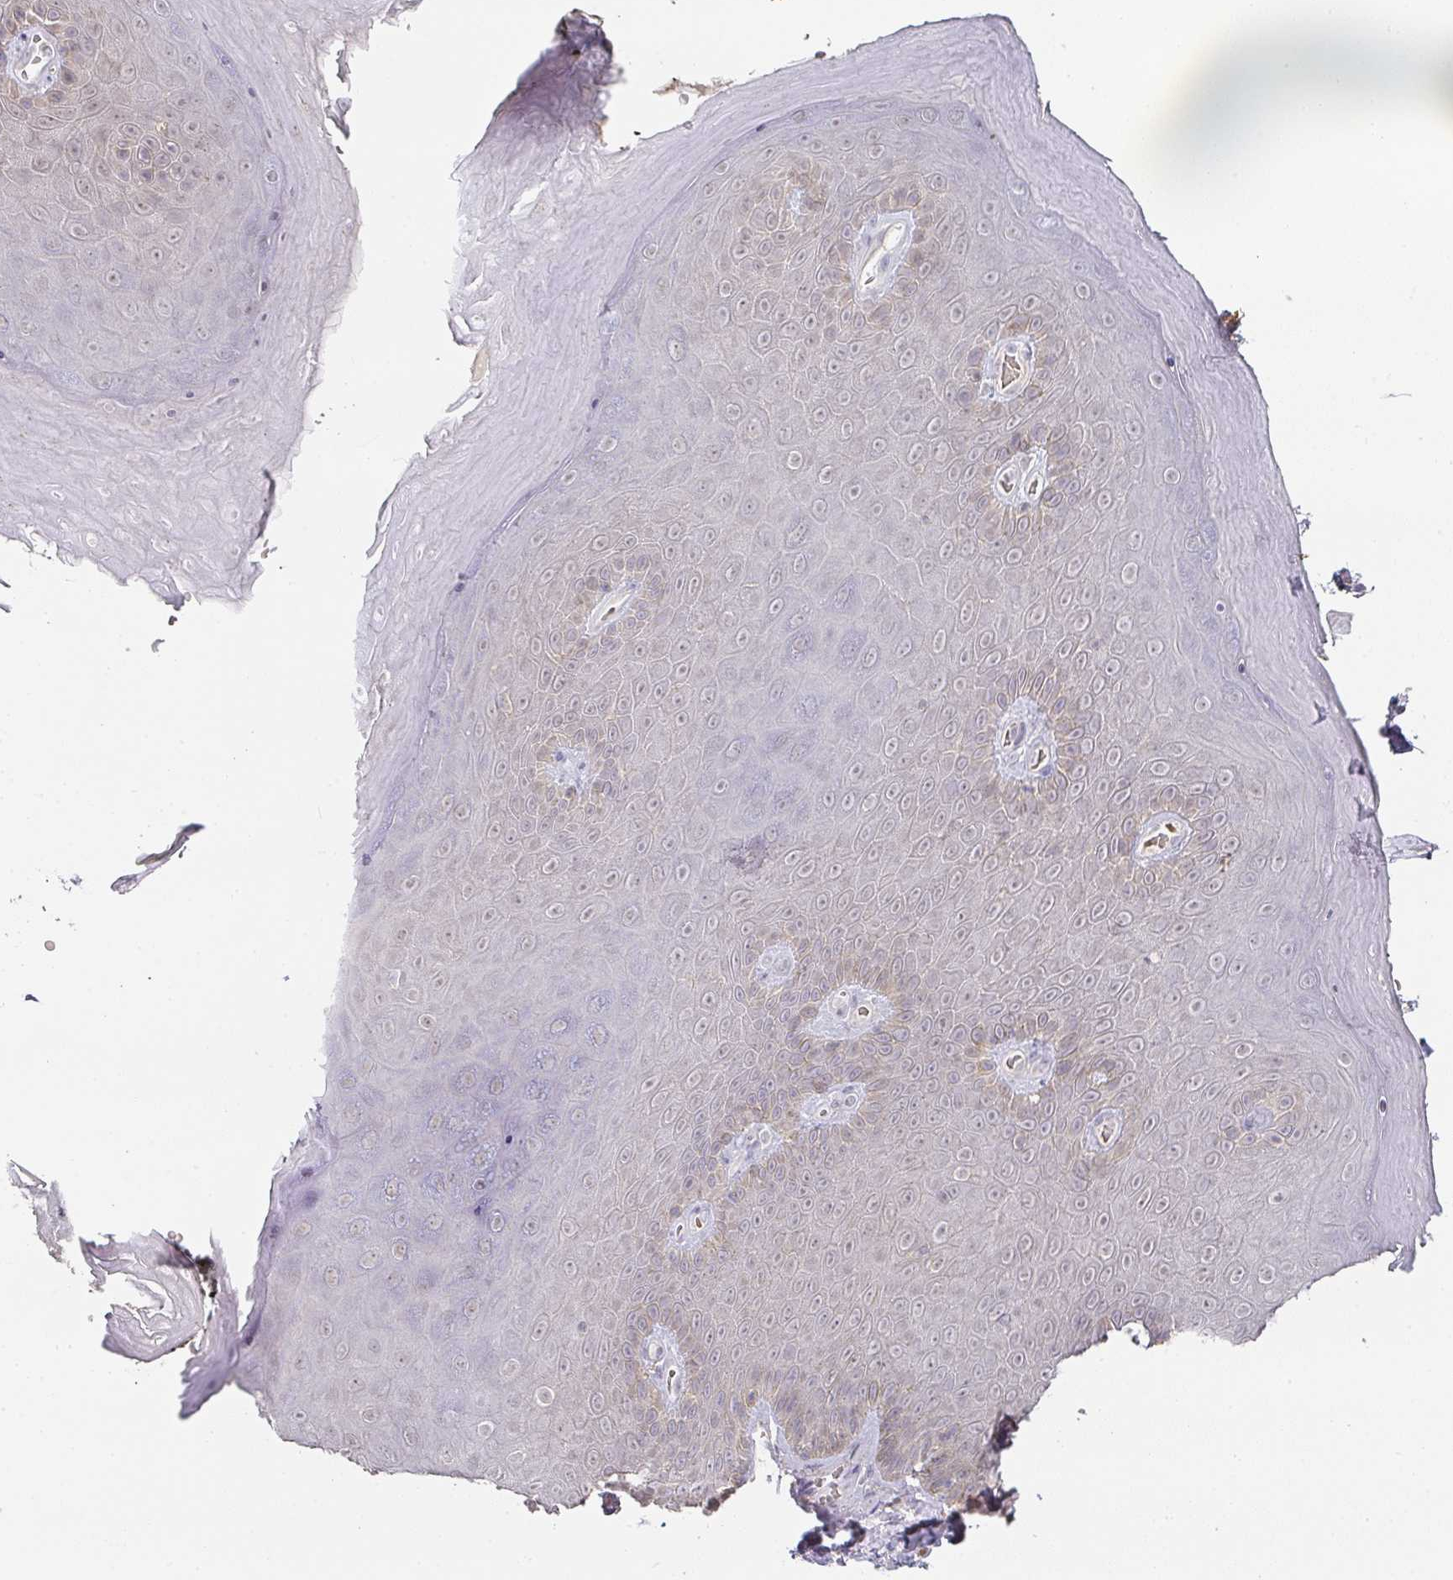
{"staining": {"intensity": "weak", "quantity": "25%-75%", "location": "cytoplasmic/membranous,nuclear"}, "tissue": "skin", "cell_type": "Epidermal cells", "image_type": "normal", "snomed": [{"axis": "morphology", "description": "Normal tissue, NOS"}, {"axis": "topography", "description": "Anal"}, {"axis": "topography", "description": "Peripheral nerve tissue"}], "caption": "A low amount of weak cytoplasmic/membranous,nuclear staining is seen in about 25%-75% of epidermal cells in benign skin.", "gene": "FOXN4", "patient": {"sex": "male", "age": 53}}